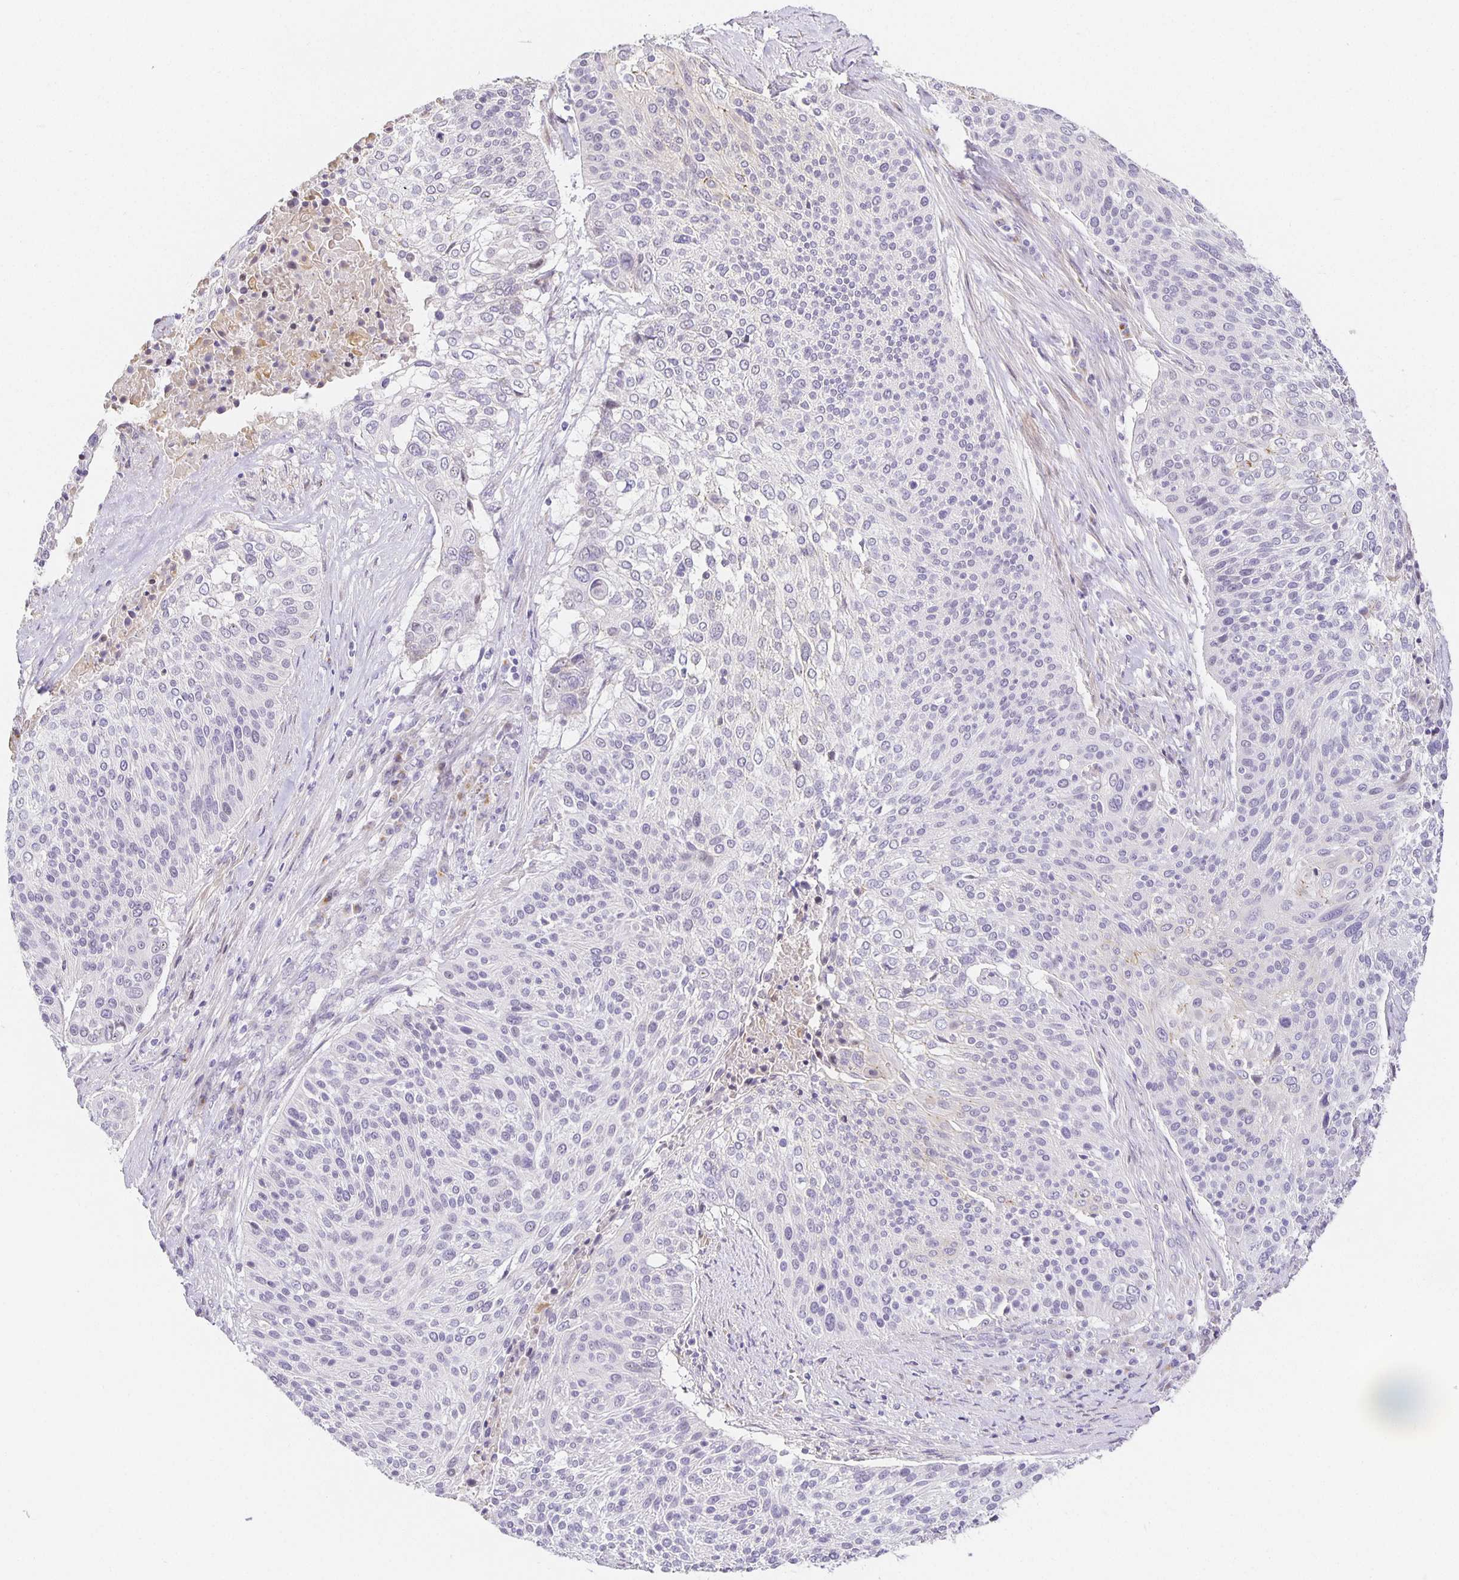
{"staining": {"intensity": "negative", "quantity": "none", "location": "none"}, "tissue": "cervical cancer", "cell_type": "Tumor cells", "image_type": "cancer", "snomed": [{"axis": "morphology", "description": "Squamous cell carcinoma, NOS"}, {"axis": "topography", "description": "Cervix"}], "caption": "Human cervical cancer stained for a protein using immunohistochemistry (IHC) reveals no staining in tumor cells.", "gene": "TJP3", "patient": {"sex": "female", "age": 31}}